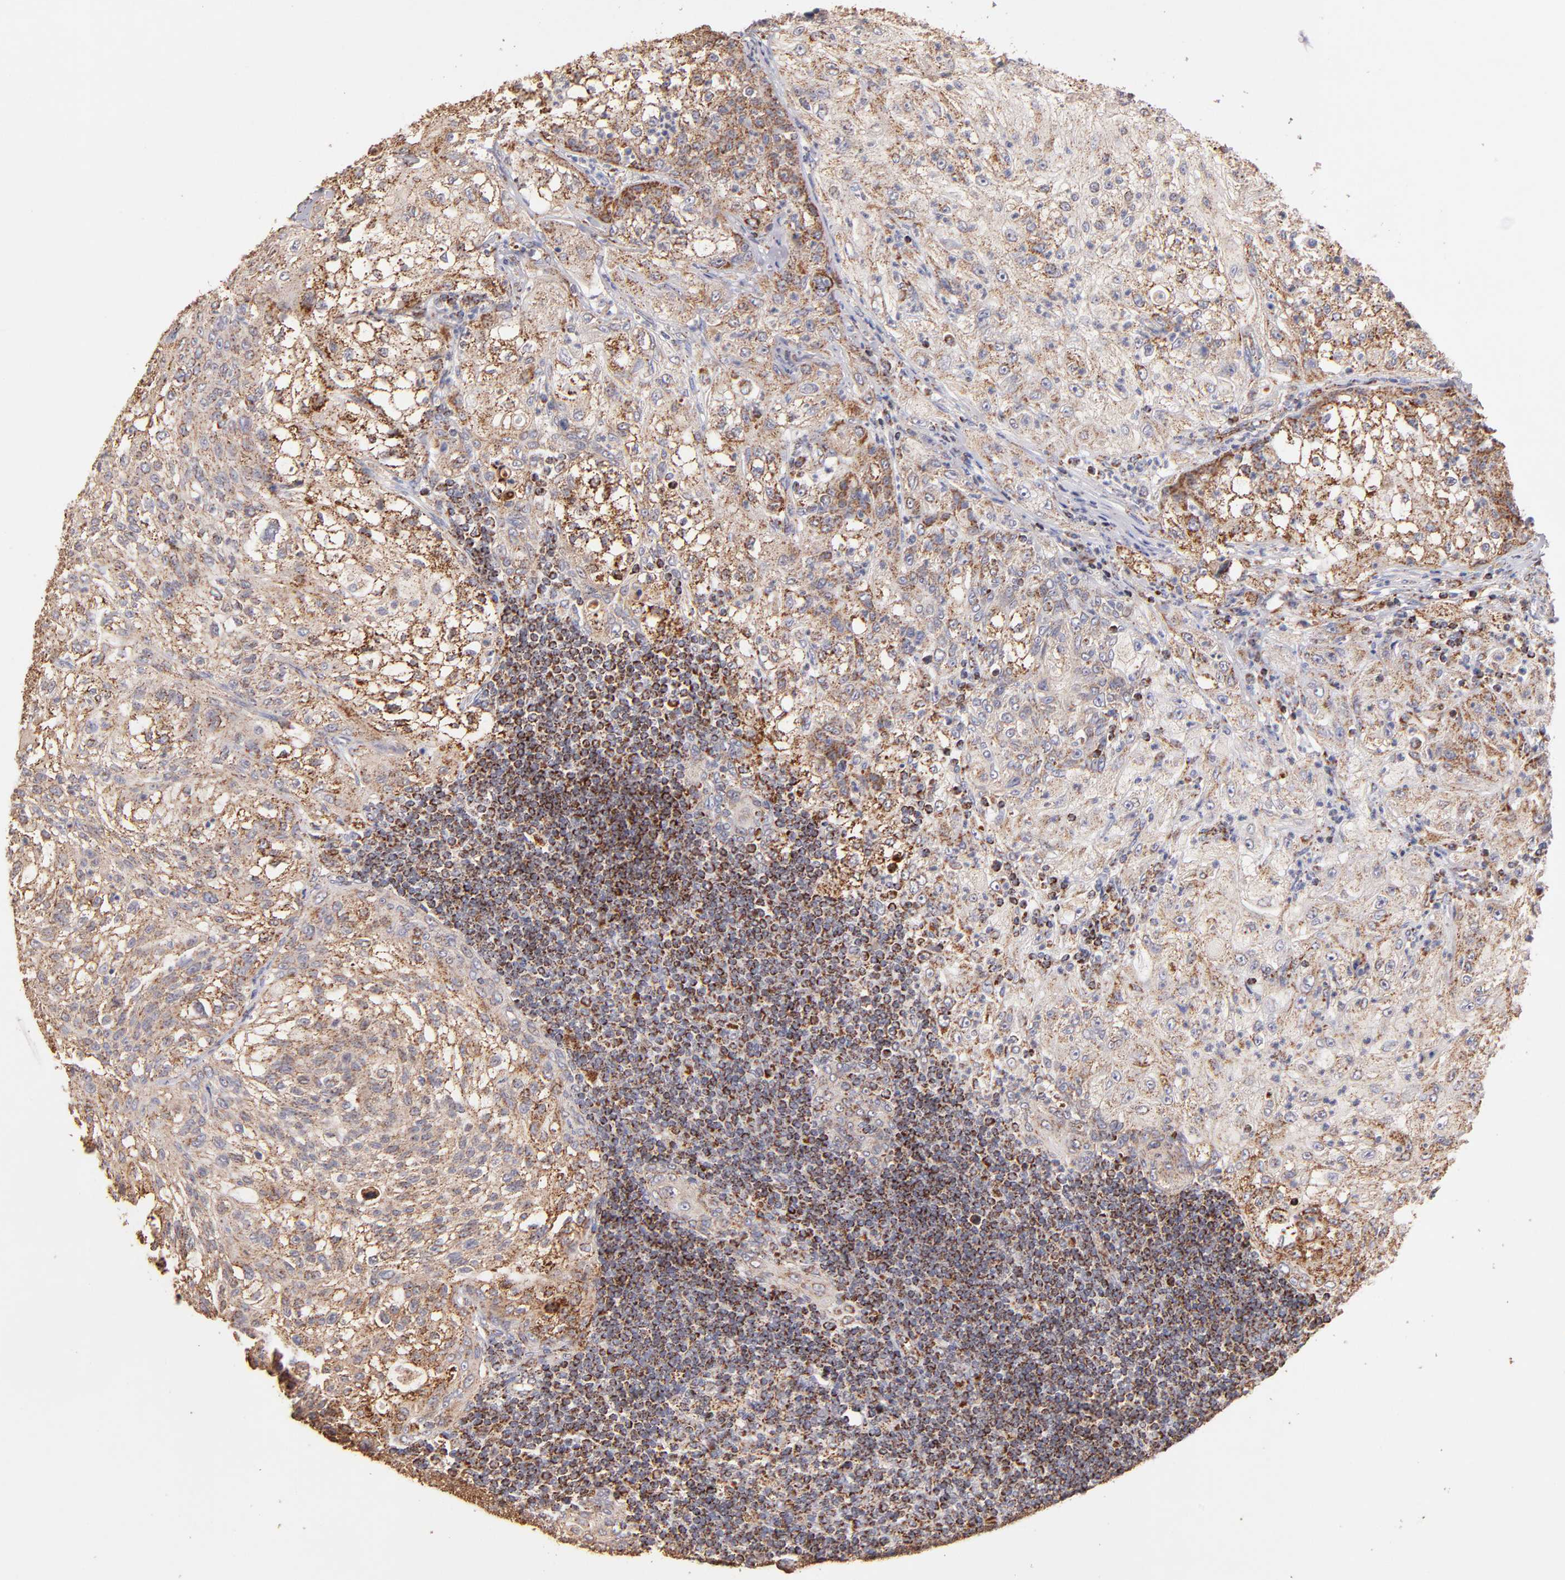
{"staining": {"intensity": "moderate", "quantity": ">75%", "location": "cytoplasmic/membranous"}, "tissue": "lung cancer", "cell_type": "Tumor cells", "image_type": "cancer", "snomed": [{"axis": "morphology", "description": "Inflammation, NOS"}, {"axis": "morphology", "description": "Squamous cell carcinoma, NOS"}, {"axis": "topography", "description": "Lymph node"}, {"axis": "topography", "description": "Soft tissue"}, {"axis": "topography", "description": "Lung"}], "caption": "A medium amount of moderate cytoplasmic/membranous staining is identified in about >75% of tumor cells in lung cancer tissue. (brown staining indicates protein expression, while blue staining denotes nuclei).", "gene": "DLST", "patient": {"sex": "male", "age": 66}}